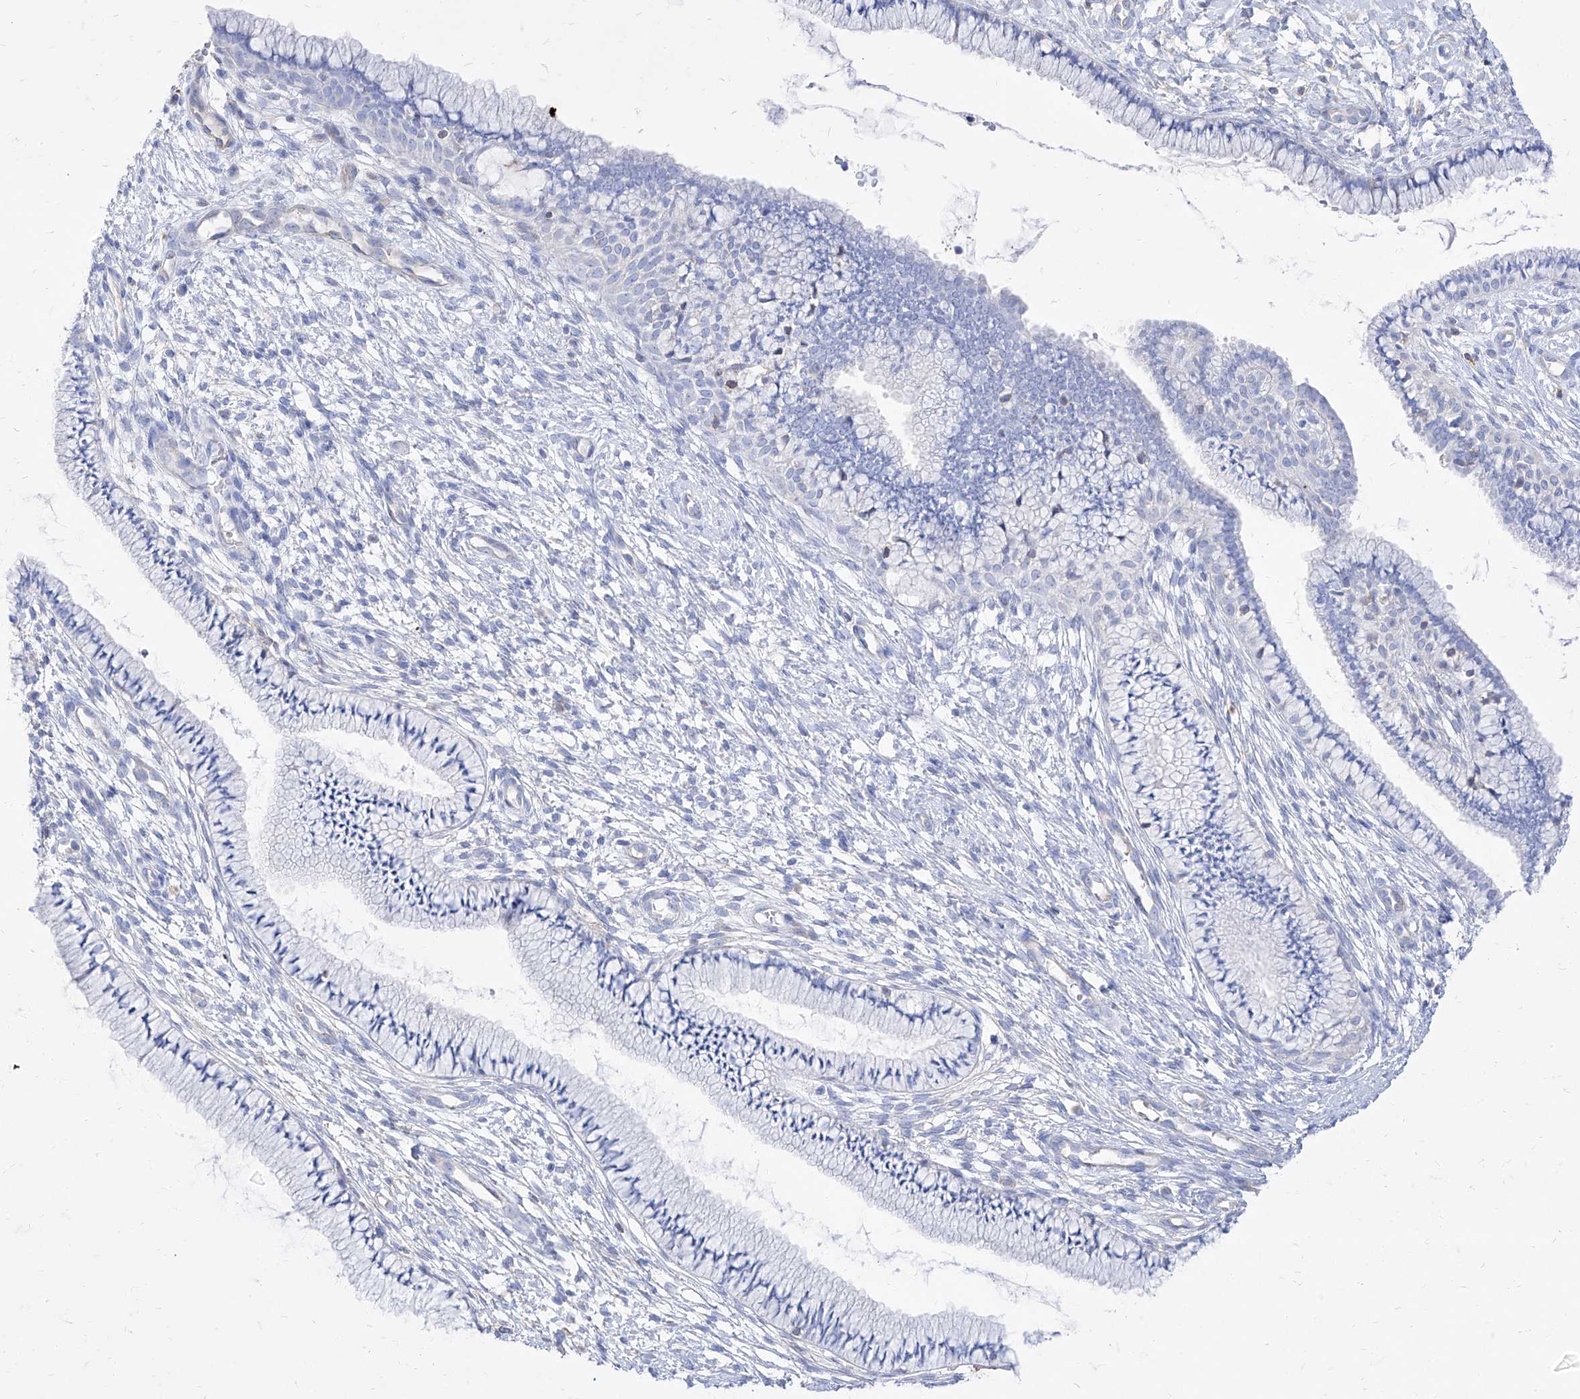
{"staining": {"intensity": "negative", "quantity": "none", "location": "none"}, "tissue": "cervix", "cell_type": "Glandular cells", "image_type": "normal", "snomed": [{"axis": "morphology", "description": "Normal tissue, NOS"}, {"axis": "topography", "description": "Cervix"}], "caption": "High magnification brightfield microscopy of normal cervix stained with DAB (brown) and counterstained with hematoxylin (blue): glandular cells show no significant expression. Nuclei are stained in blue.", "gene": "C1orf74", "patient": {"sex": "female", "age": 36}}